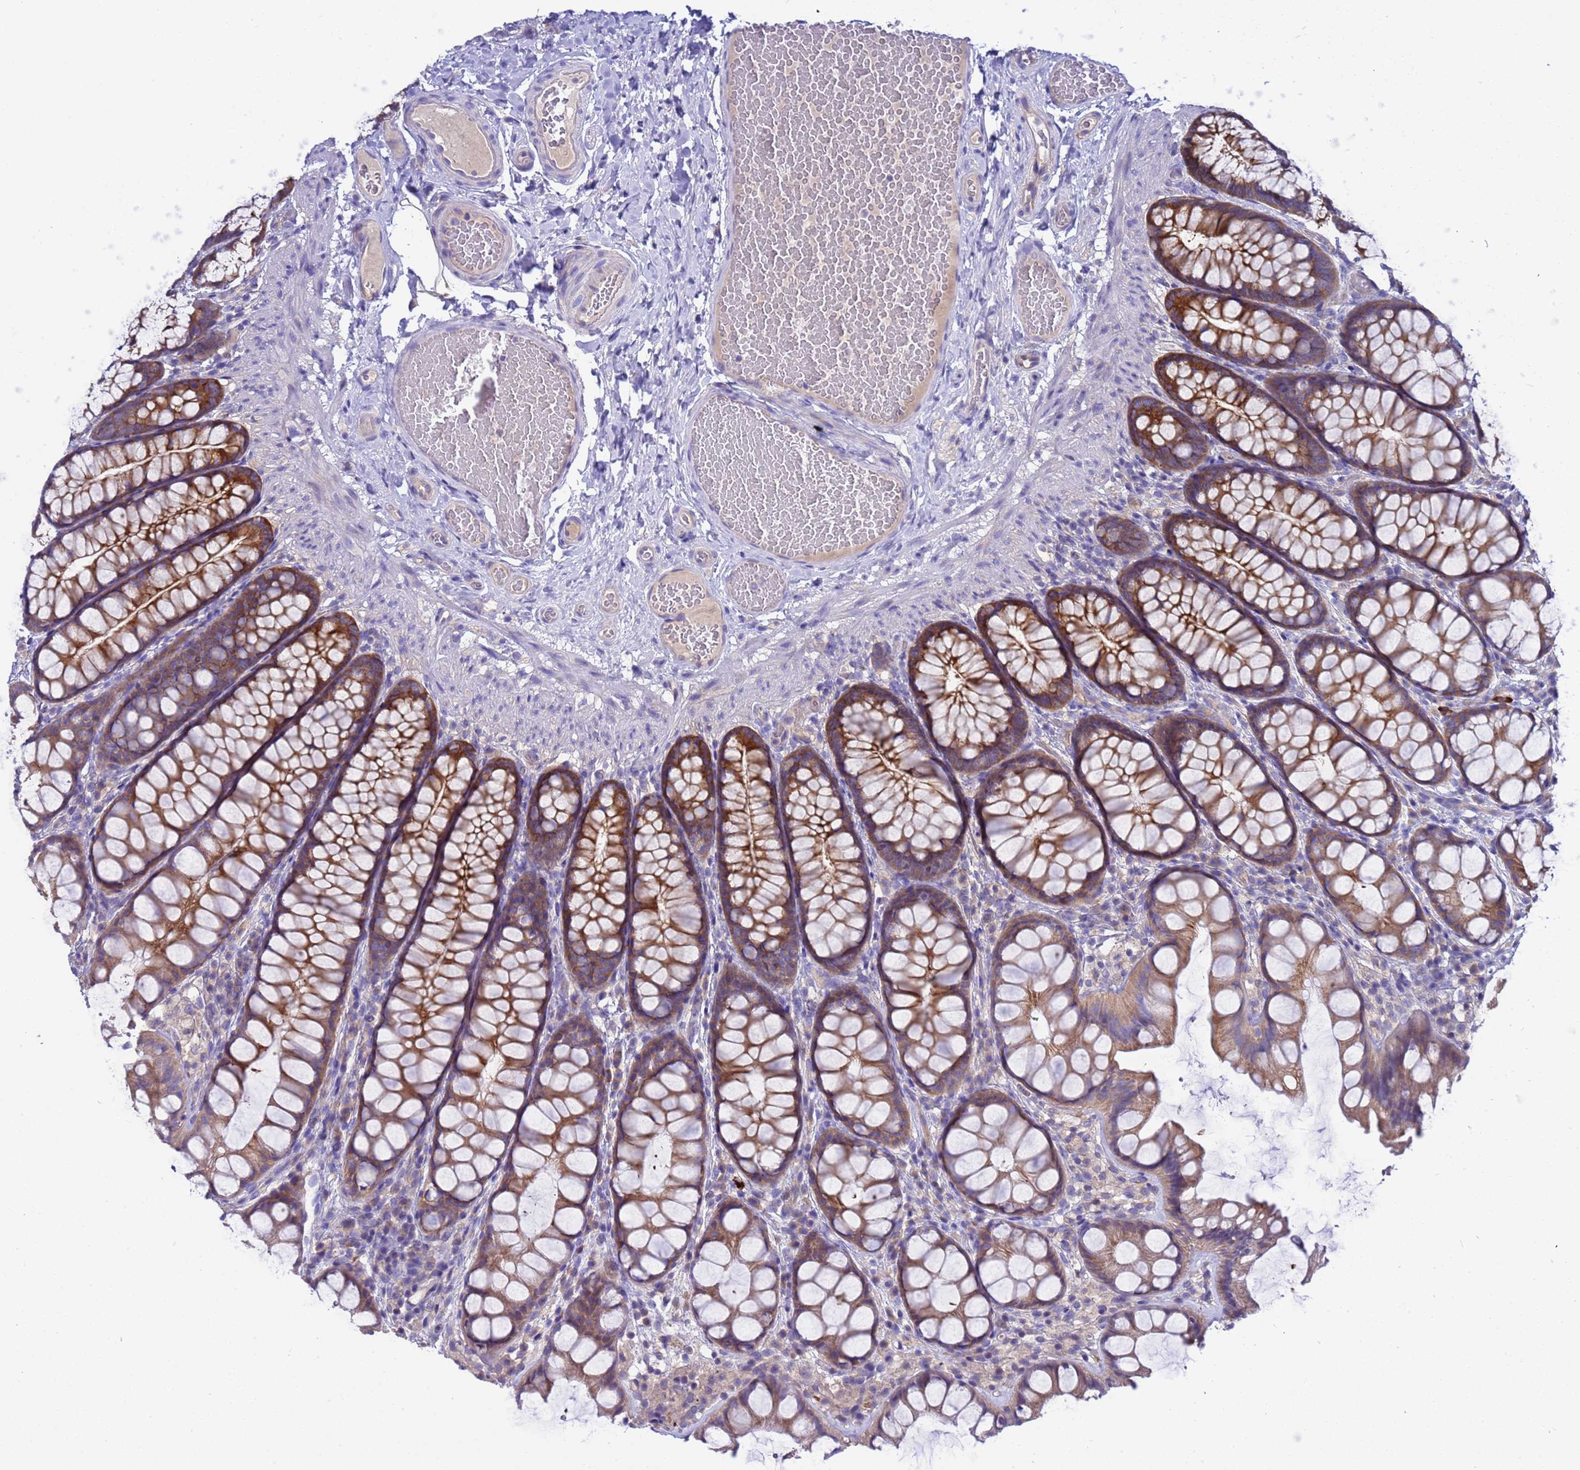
{"staining": {"intensity": "negative", "quantity": "none", "location": "none"}, "tissue": "colon", "cell_type": "Endothelial cells", "image_type": "normal", "snomed": [{"axis": "morphology", "description": "Normal tissue, NOS"}, {"axis": "topography", "description": "Colon"}], "caption": "There is no significant expression in endothelial cells of colon. (DAB immunohistochemistry, high magnification).", "gene": "RC3H2", "patient": {"sex": "male", "age": 47}}